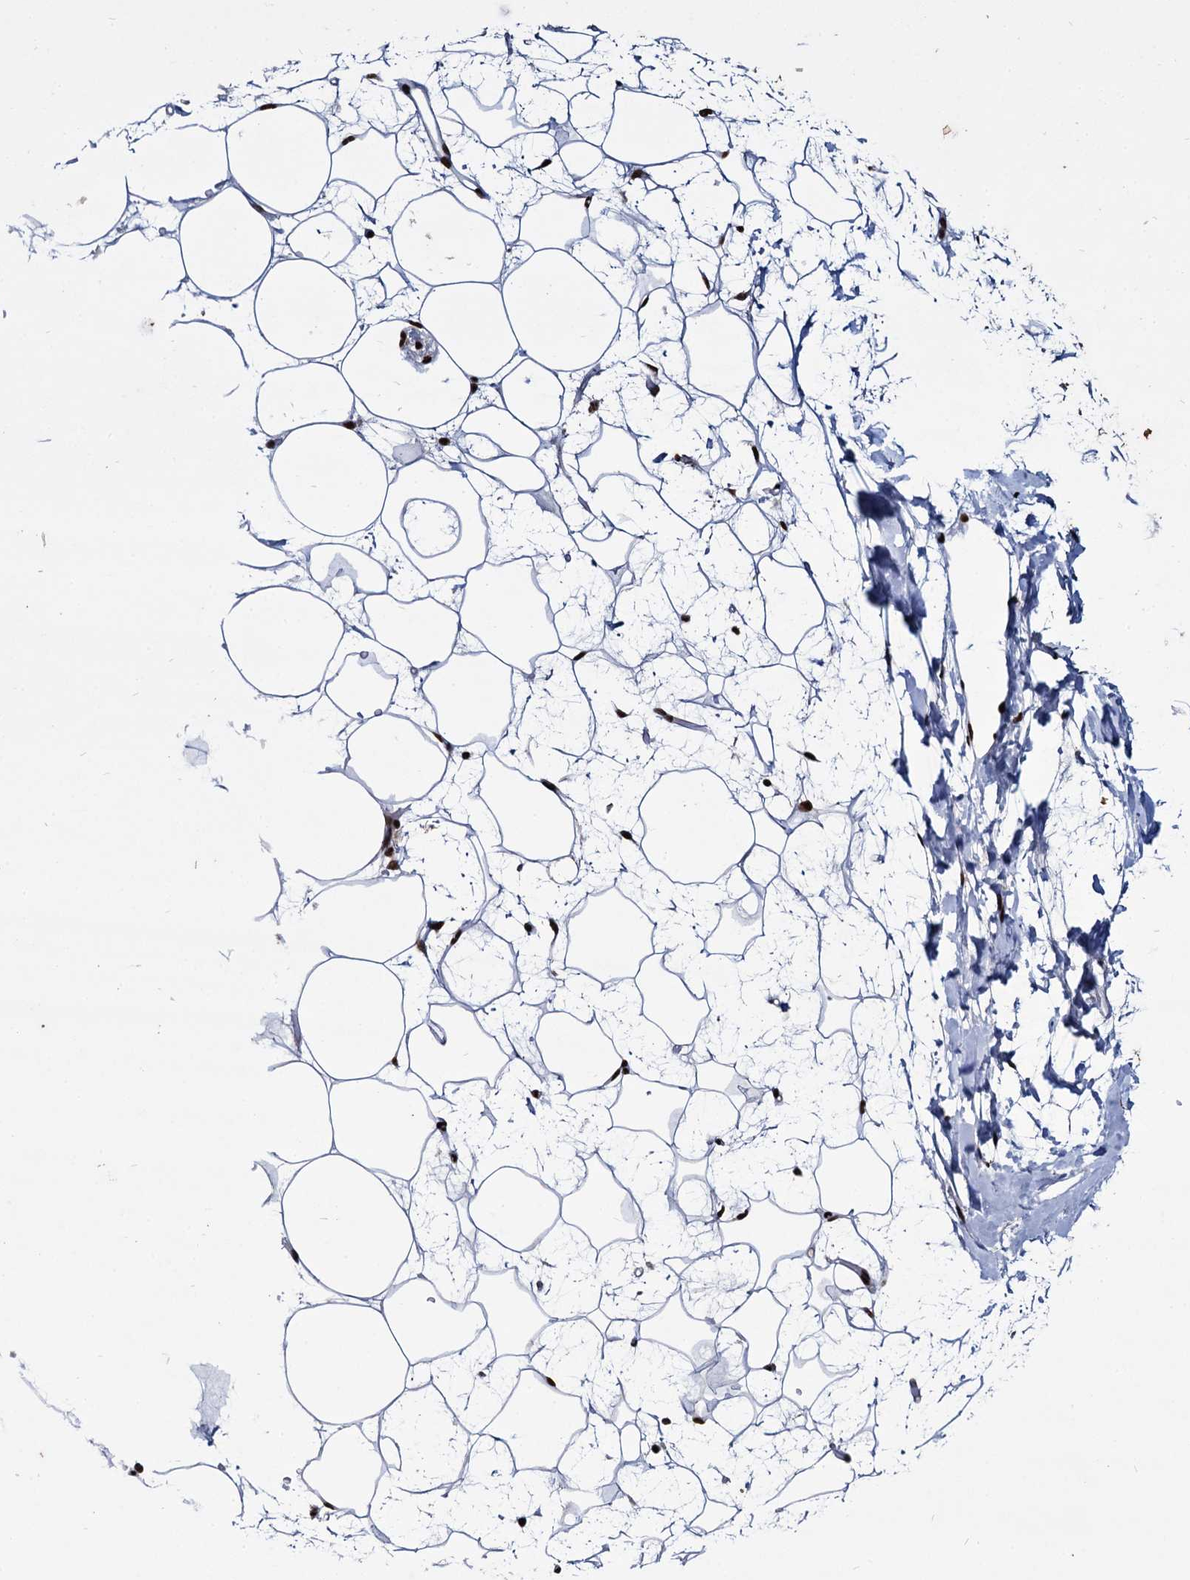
{"staining": {"intensity": "strong", "quantity": ">75%", "location": "nuclear"}, "tissue": "adipose tissue", "cell_type": "Adipocytes", "image_type": "normal", "snomed": [{"axis": "morphology", "description": "Normal tissue, NOS"}, {"axis": "topography", "description": "Breast"}], "caption": "Unremarkable adipose tissue demonstrates strong nuclear positivity in about >75% of adipocytes, visualized by immunohistochemistry. The staining was performed using DAB (3,3'-diaminobenzidine), with brown indicating positive protein expression. Nuclei are stained blue with hematoxylin.", "gene": "RPUSD4", "patient": {"sex": "female", "age": 26}}